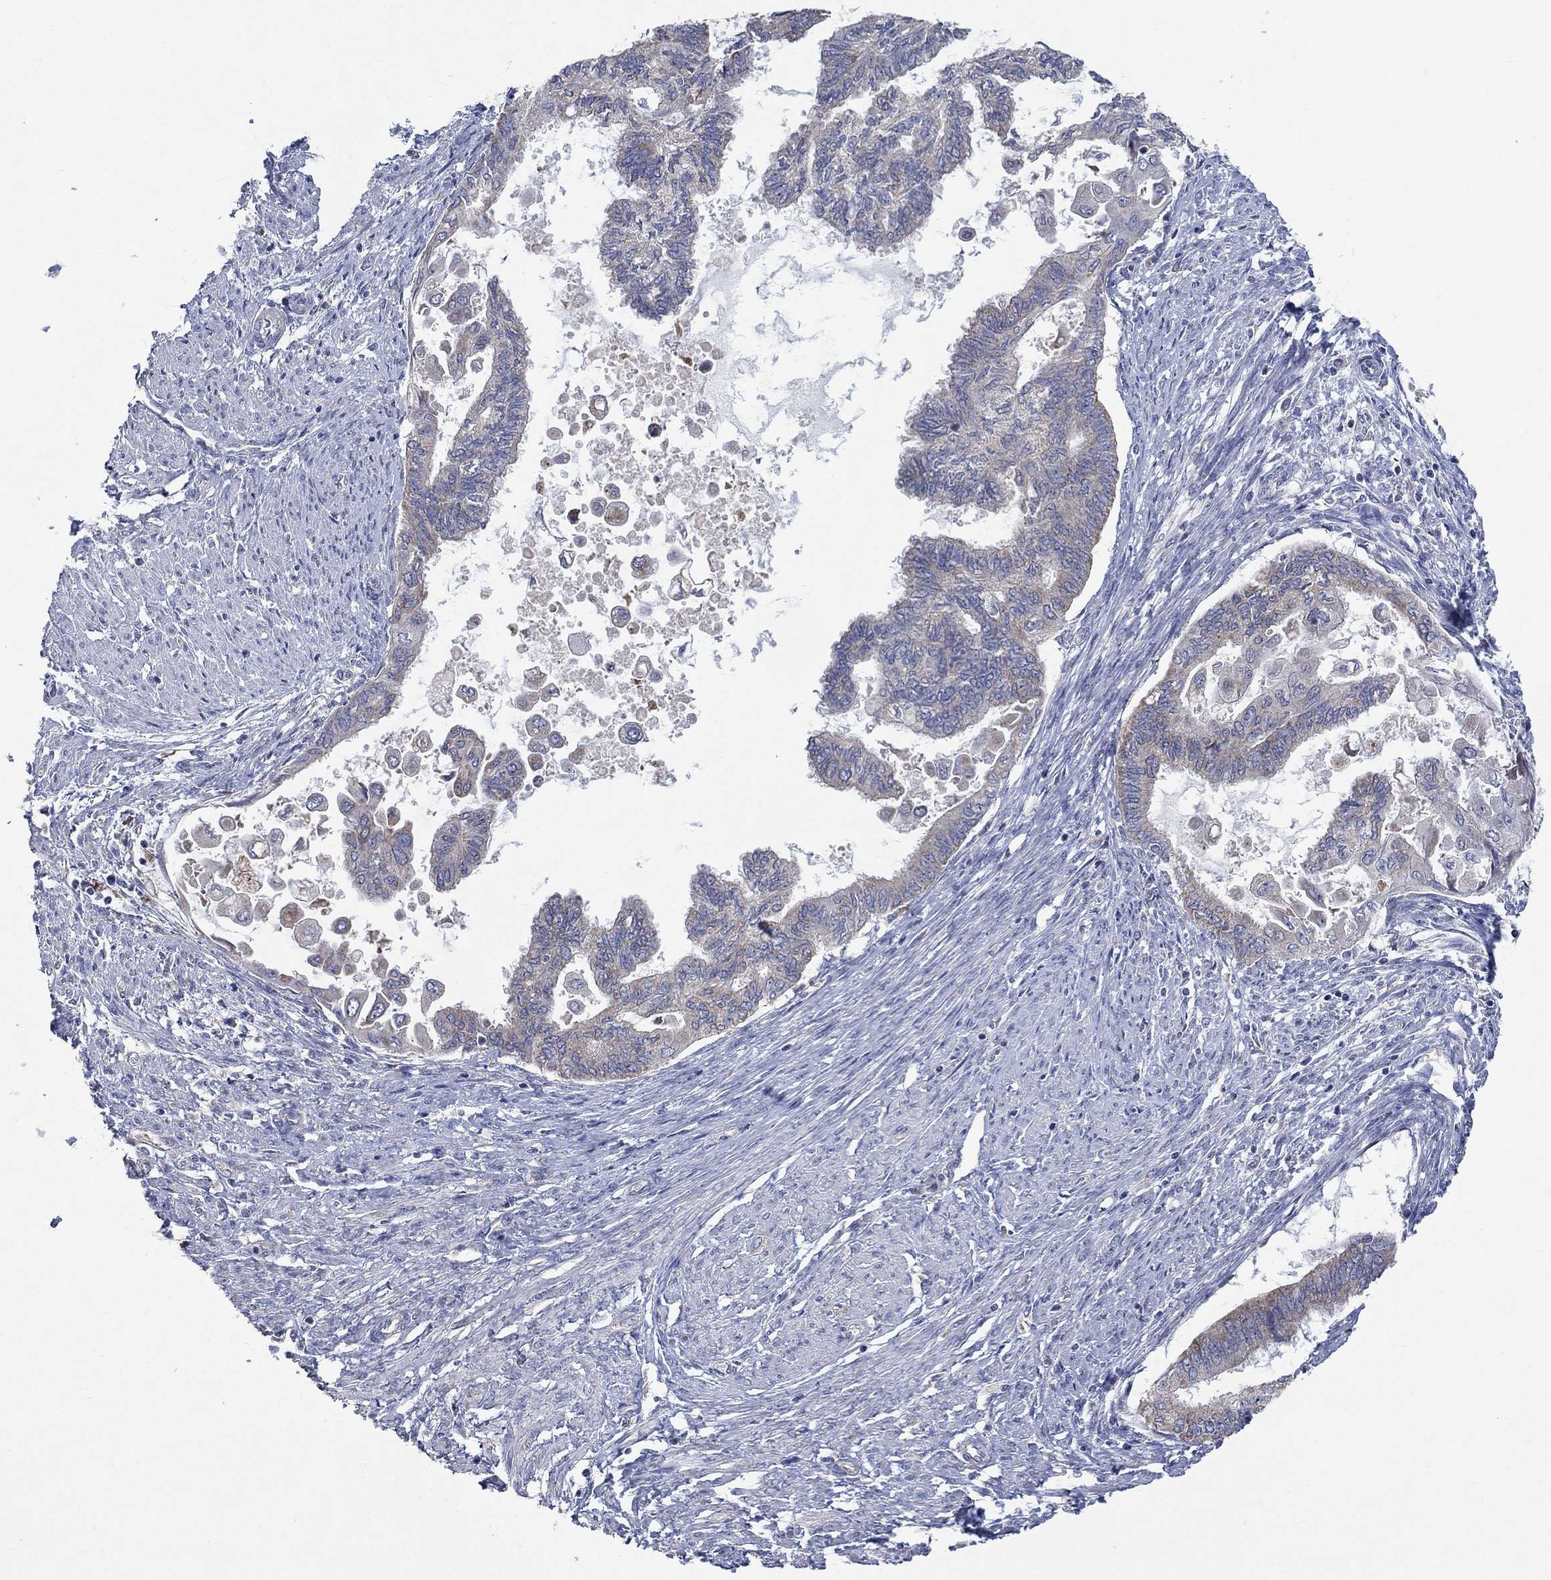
{"staining": {"intensity": "negative", "quantity": "none", "location": "none"}, "tissue": "endometrial cancer", "cell_type": "Tumor cells", "image_type": "cancer", "snomed": [{"axis": "morphology", "description": "Adenocarcinoma, NOS"}, {"axis": "topography", "description": "Endometrium"}], "caption": "Immunohistochemistry photomicrograph of neoplastic tissue: adenocarcinoma (endometrial) stained with DAB (3,3'-diaminobenzidine) demonstrates no significant protein positivity in tumor cells.", "gene": "UGT8", "patient": {"sex": "female", "age": 86}}